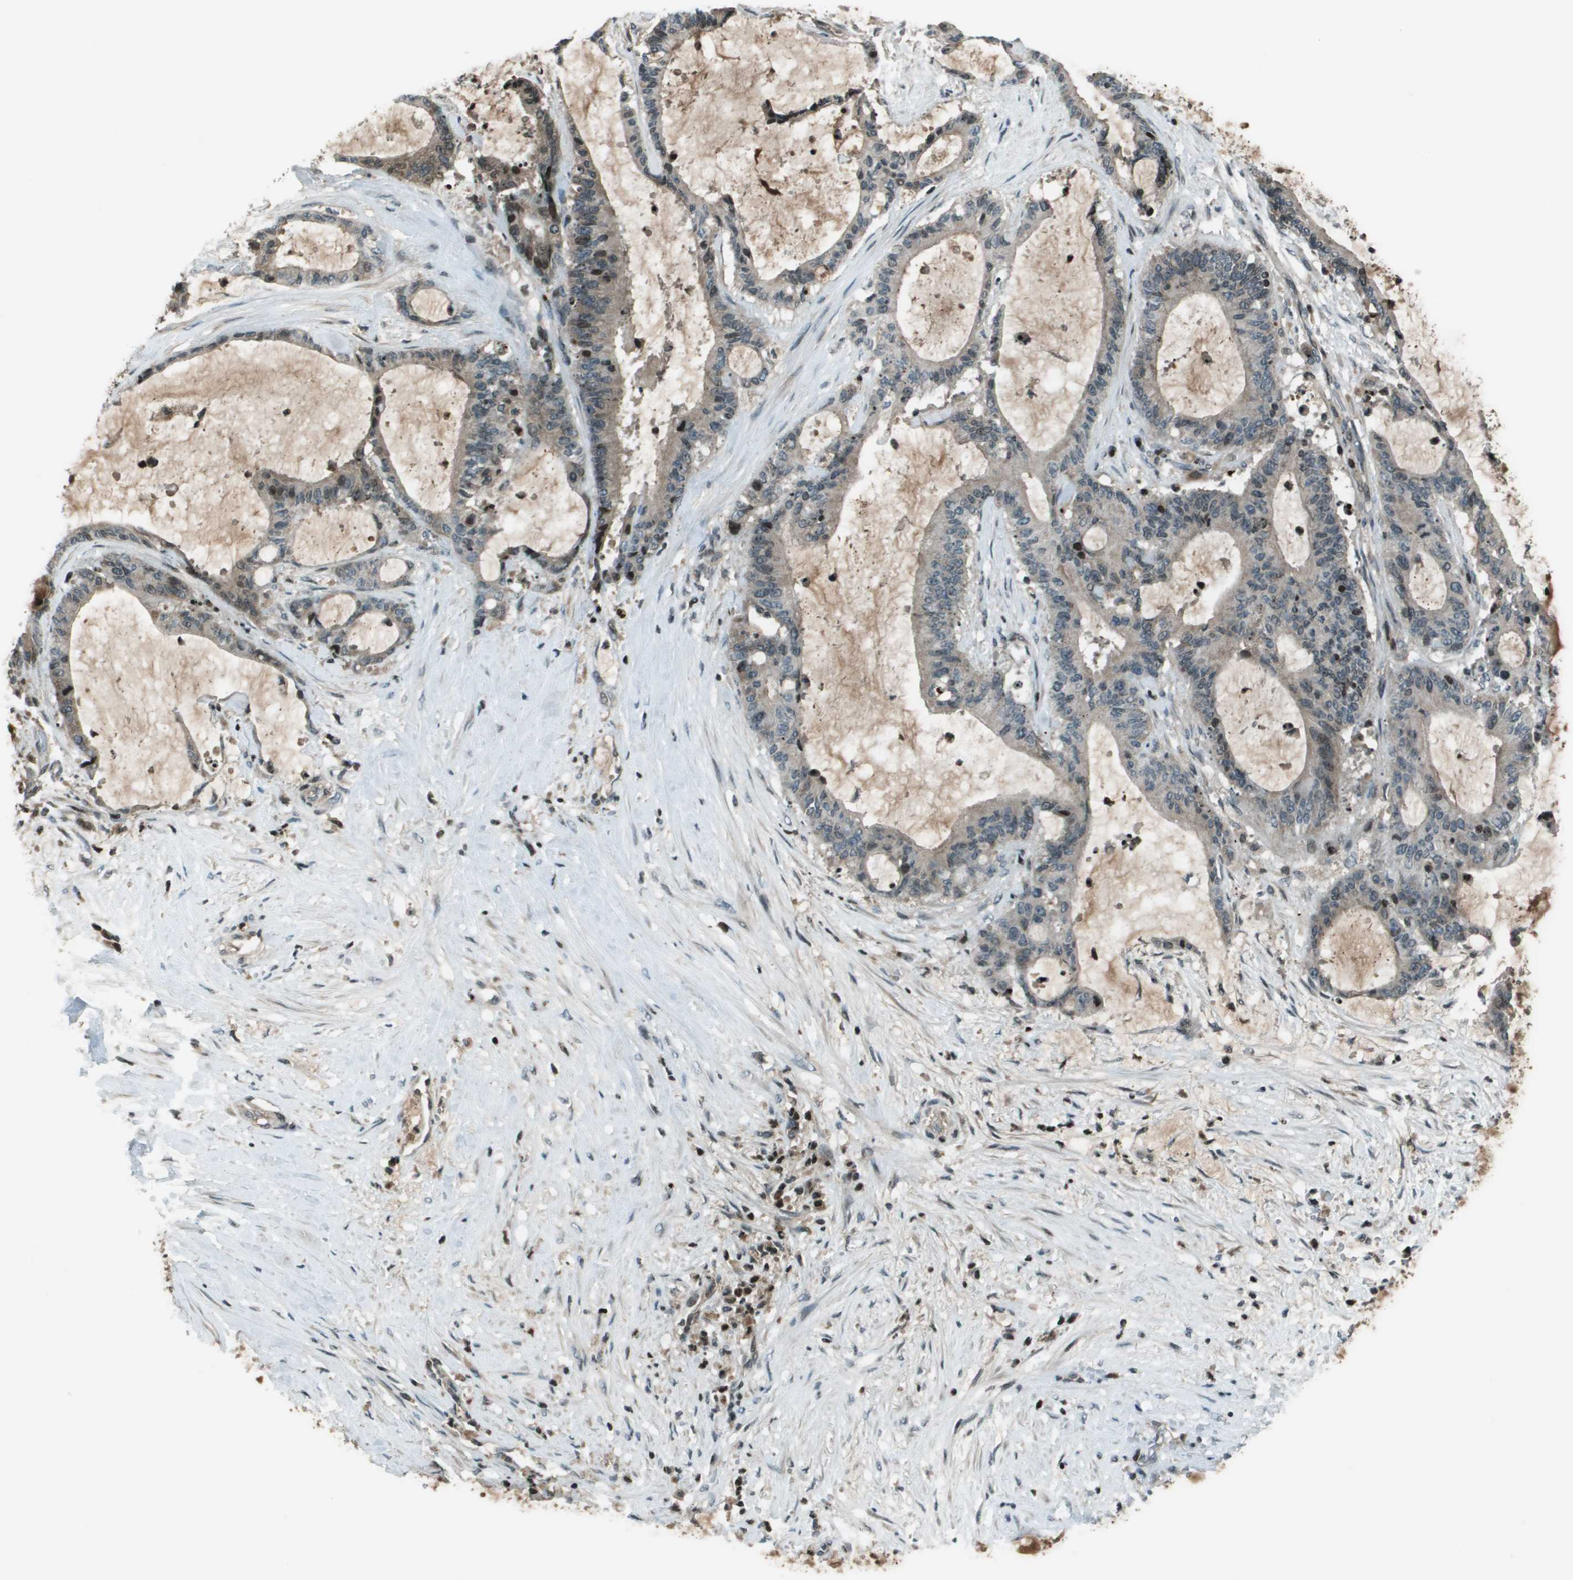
{"staining": {"intensity": "moderate", "quantity": "<25%", "location": "nuclear"}, "tissue": "liver cancer", "cell_type": "Tumor cells", "image_type": "cancer", "snomed": [{"axis": "morphology", "description": "Cholangiocarcinoma"}, {"axis": "topography", "description": "Liver"}], "caption": "About <25% of tumor cells in human liver cholangiocarcinoma exhibit moderate nuclear protein expression as visualized by brown immunohistochemical staining.", "gene": "CXCL12", "patient": {"sex": "female", "age": 73}}